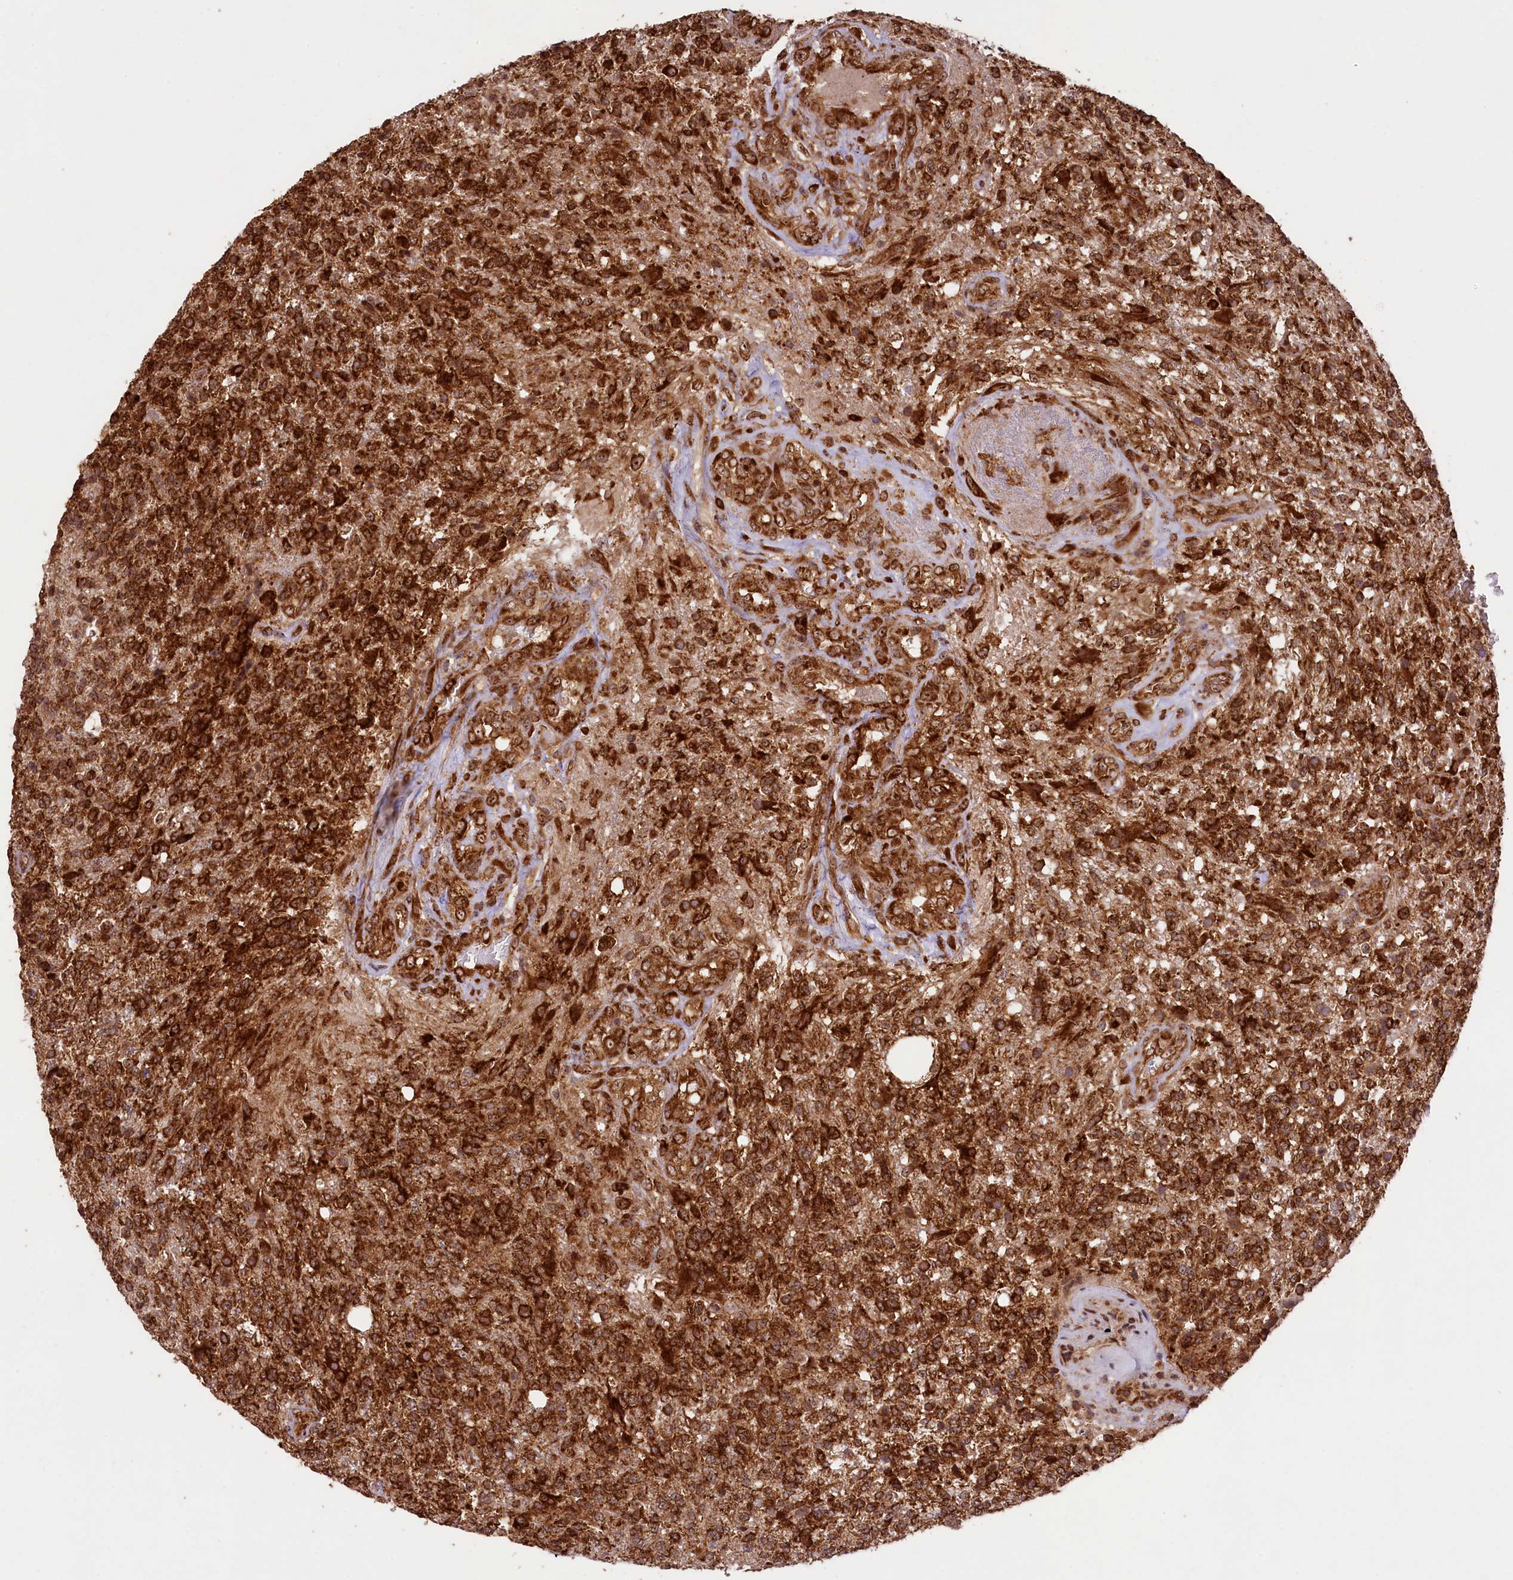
{"staining": {"intensity": "strong", "quantity": ">75%", "location": "cytoplasmic/membranous"}, "tissue": "glioma", "cell_type": "Tumor cells", "image_type": "cancer", "snomed": [{"axis": "morphology", "description": "Glioma, malignant, High grade"}, {"axis": "topography", "description": "Brain"}], "caption": "A brown stain highlights strong cytoplasmic/membranous expression of a protein in malignant high-grade glioma tumor cells.", "gene": "LARP4", "patient": {"sex": "male", "age": 56}}